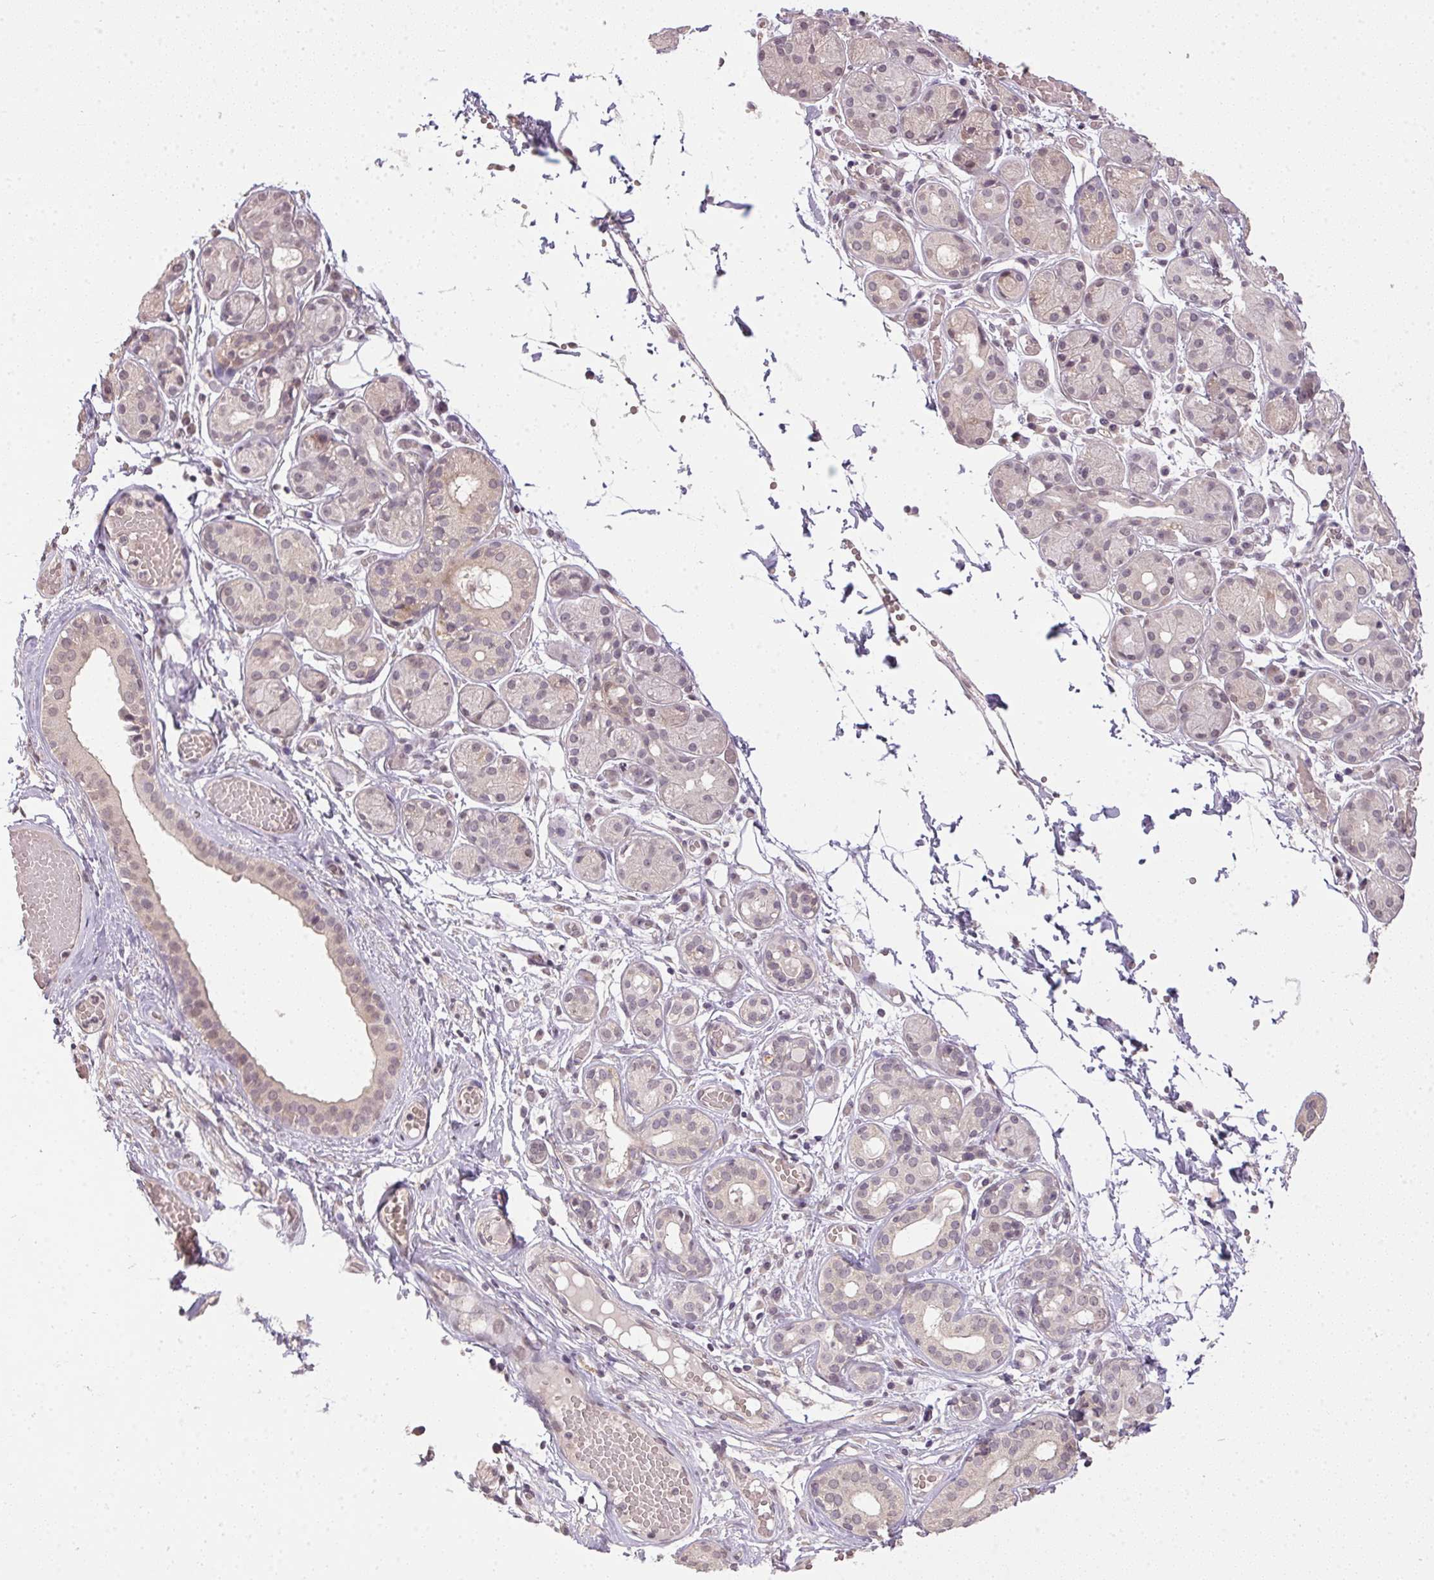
{"staining": {"intensity": "weak", "quantity": "<25%", "location": "cytoplasmic/membranous"}, "tissue": "salivary gland", "cell_type": "Glandular cells", "image_type": "normal", "snomed": [{"axis": "morphology", "description": "Normal tissue, NOS"}, {"axis": "topography", "description": "Salivary gland"}, {"axis": "topography", "description": "Peripheral nerve tissue"}], "caption": "Photomicrograph shows no protein staining in glandular cells of benign salivary gland. (Stains: DAB (3,3'-diaminobenzidine) IHC with hematoxylin counter stain, Microscopy: brightfield microscopy at high magnification).", "gene": "PPP4R4", "patient": {"sex": "male", "age": 71}}